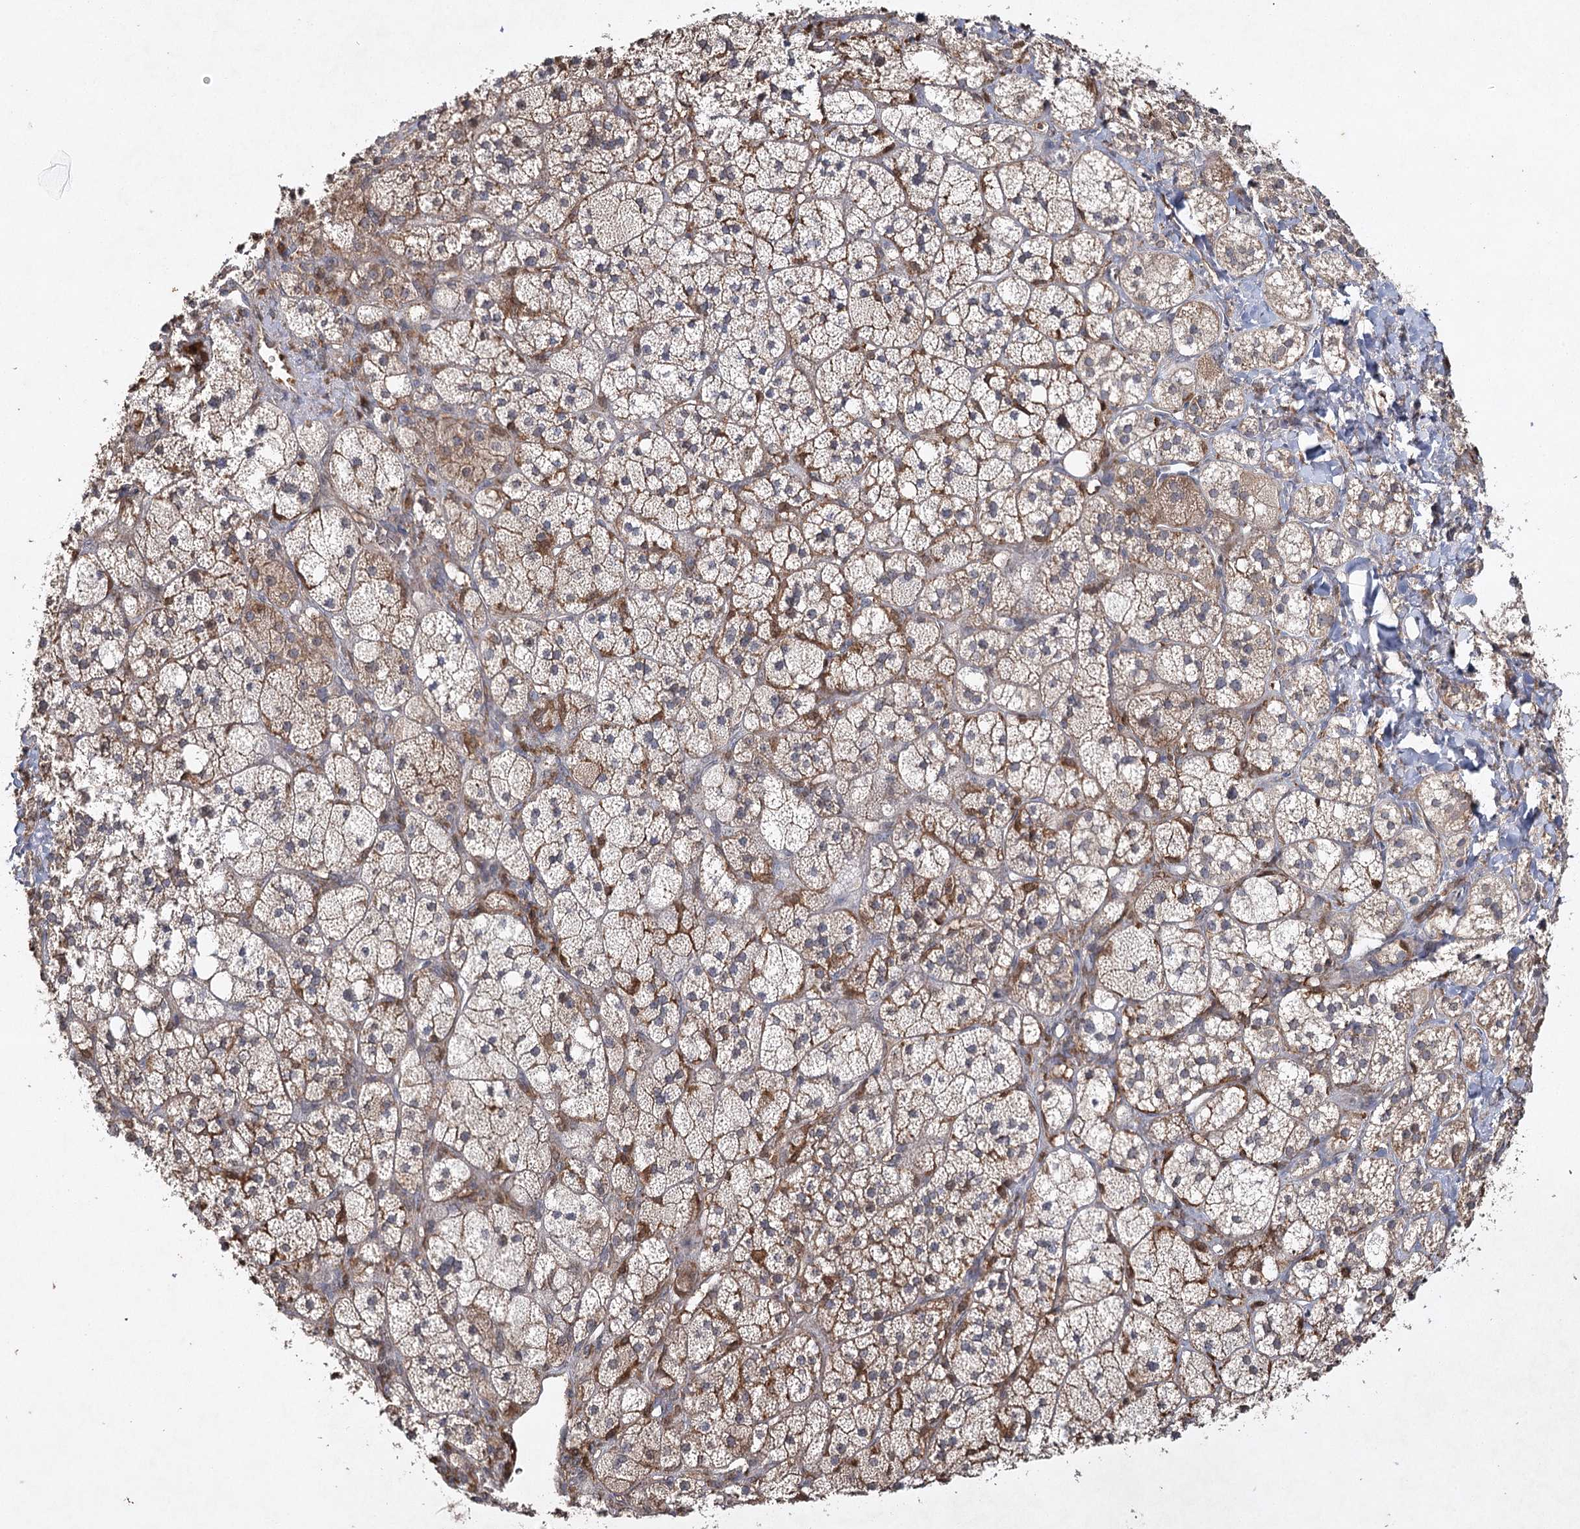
{"staining": {"intensity": "moderate", "quantity": "25%-75%", "location": "cytoplasmic/membranous"}, "tissue": "adrenal gland", "cell_type": "Glandular cells", "image_type": "normal", "snomed": [{"axis": "morphology", "description": "Normal tissue, NOS"}, {"axis": "topography", "description": "Adrenal gland"}], "caption": "An IHC photomicrograph of benign tissue is shown. Protein staining in brown labels moderate cytoplasmic/membranous positivity in adrenal gland within glandular cells. (DAB IHC, brown staining for protein, blue staining for nuclei).", "gene": "CYP2B6", "patient": {"sex": "male", "age": 61}}